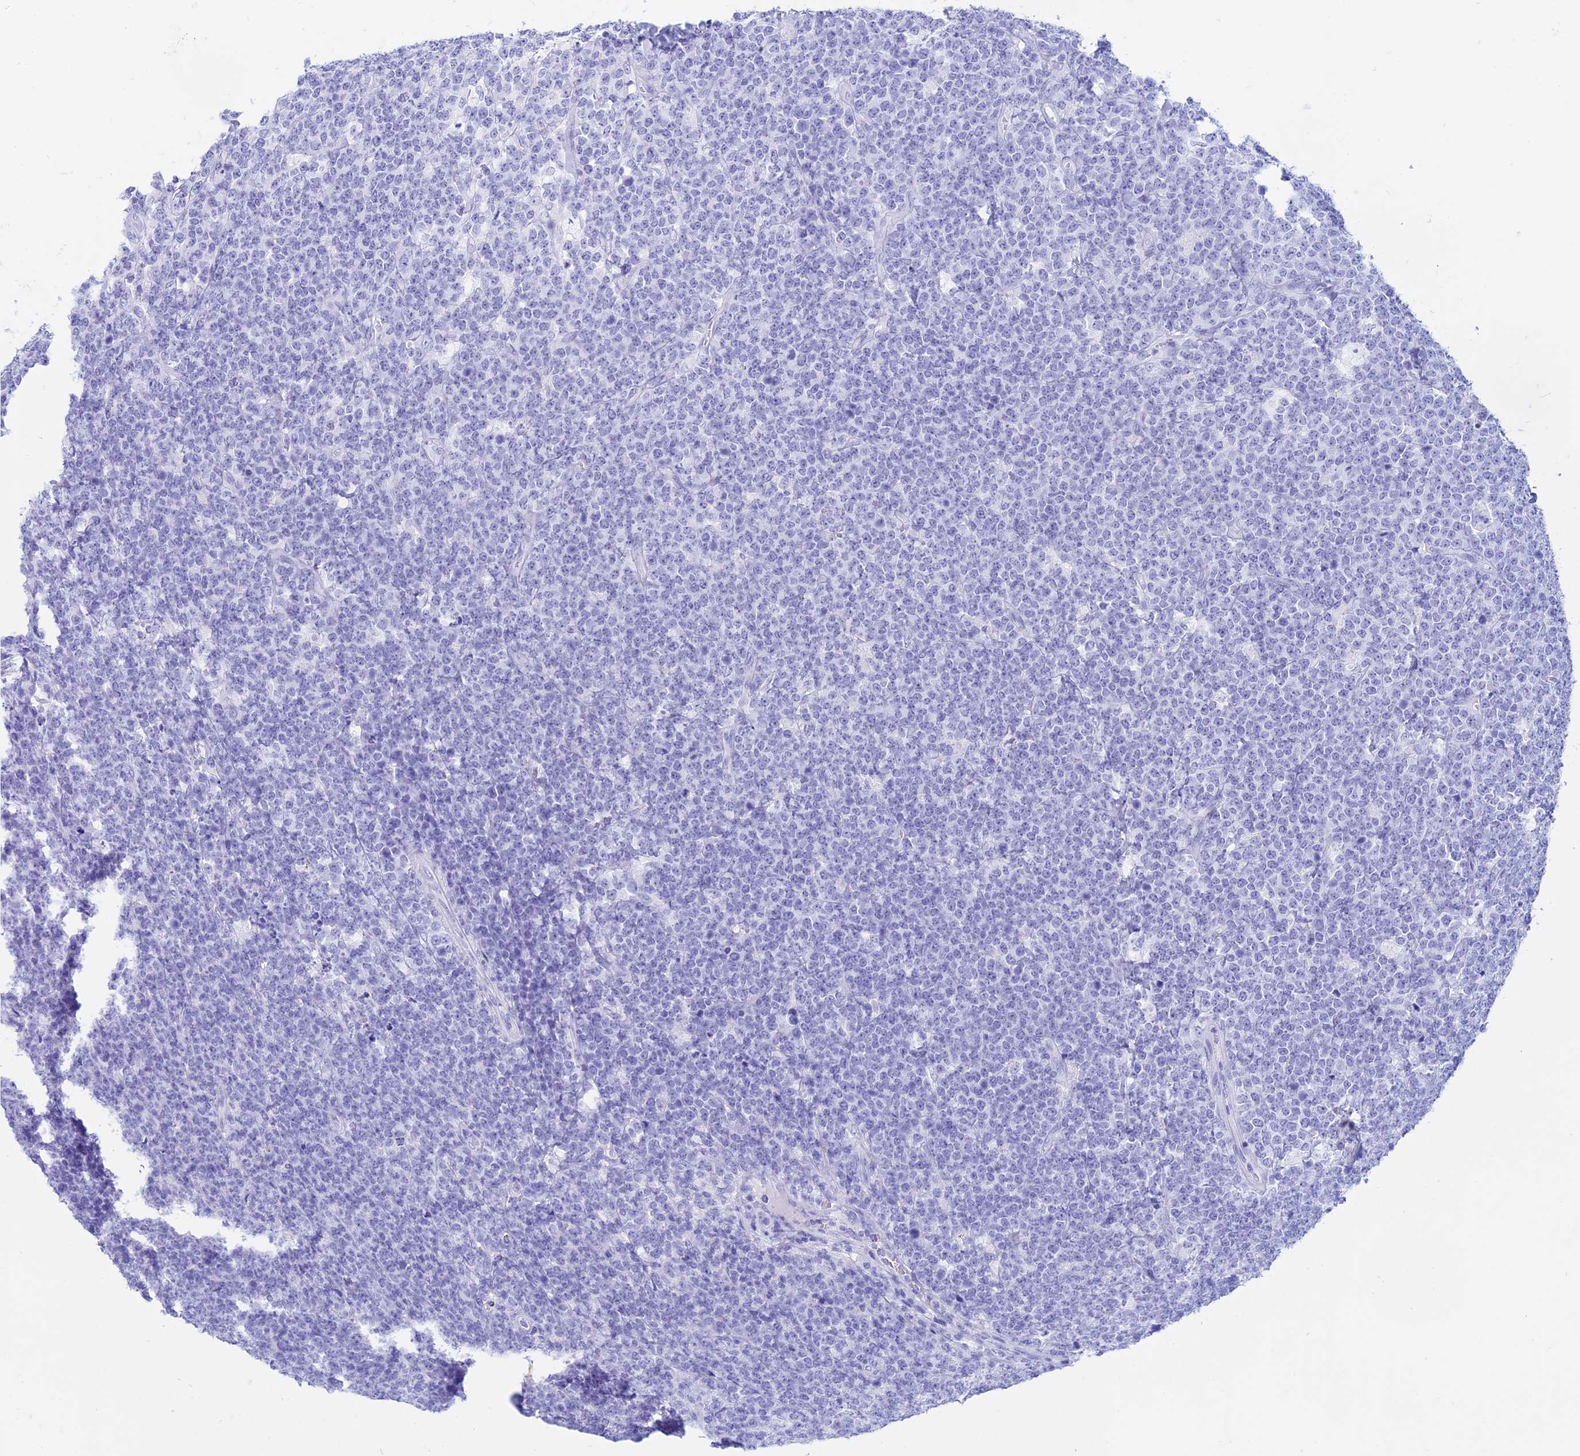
{"staining": {"intensity": "negative", "quantity": "none", "location": "none"}, "tissue": "lymphoma", "cell_type": "Tumor cells", "image_type": "cancer", "snomed": [{"axis": "morphology", "description": "Malignant lymphoma, non-Hodgkin's type, High grade"}, {"axis": "topography", "description": "Small intestine"}], "caption": "Protein analysis of lymphoma displays no significant positivity in tumor cells.", "gene": "ISCA1", "patient": {"sex": "male", "age": 8}}